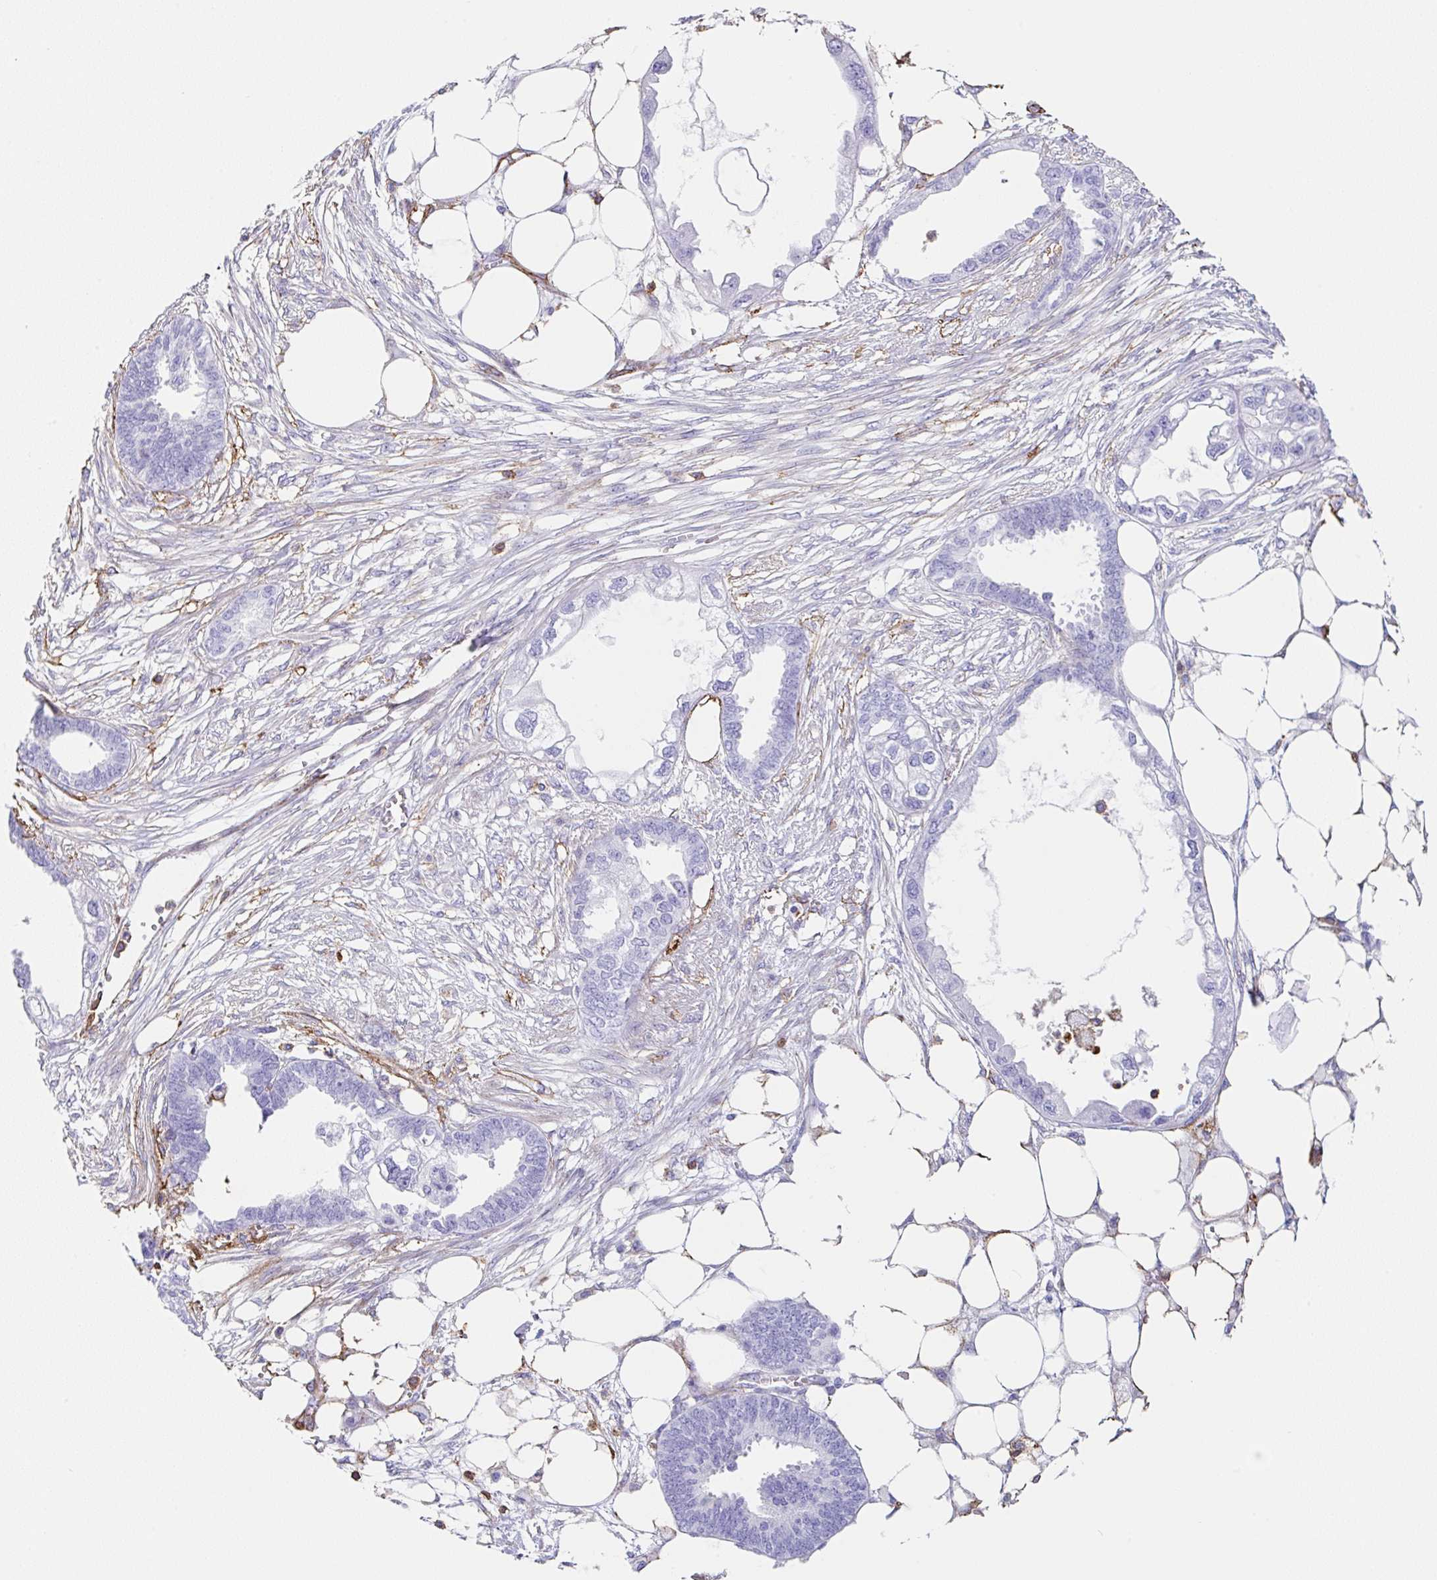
{"staining": {"intensity": "negative", "quantity": "none", "location": "none"}, "tissue": "endometrial cancer", "cell_type": "Tumor cells", "image_type": "cancer", "snomed": [{"axis": "morphology", "description": "Adenocarcinoma, NOS"}, {"axis": "morphology", "description": "Adenocarcinoma, metastatic, NOS"}, {"axis": "topography", "description": "Adipose tissue"}, {"axis": "topography", "description": "Endometrium"}], "caption": "The histopathology image shows no significant positivity in tumor cells of endometrial cancer (metastatic adenocarcinoma).", "gene": "MTTP", "patient": {"sex": "female", "age": 67}}